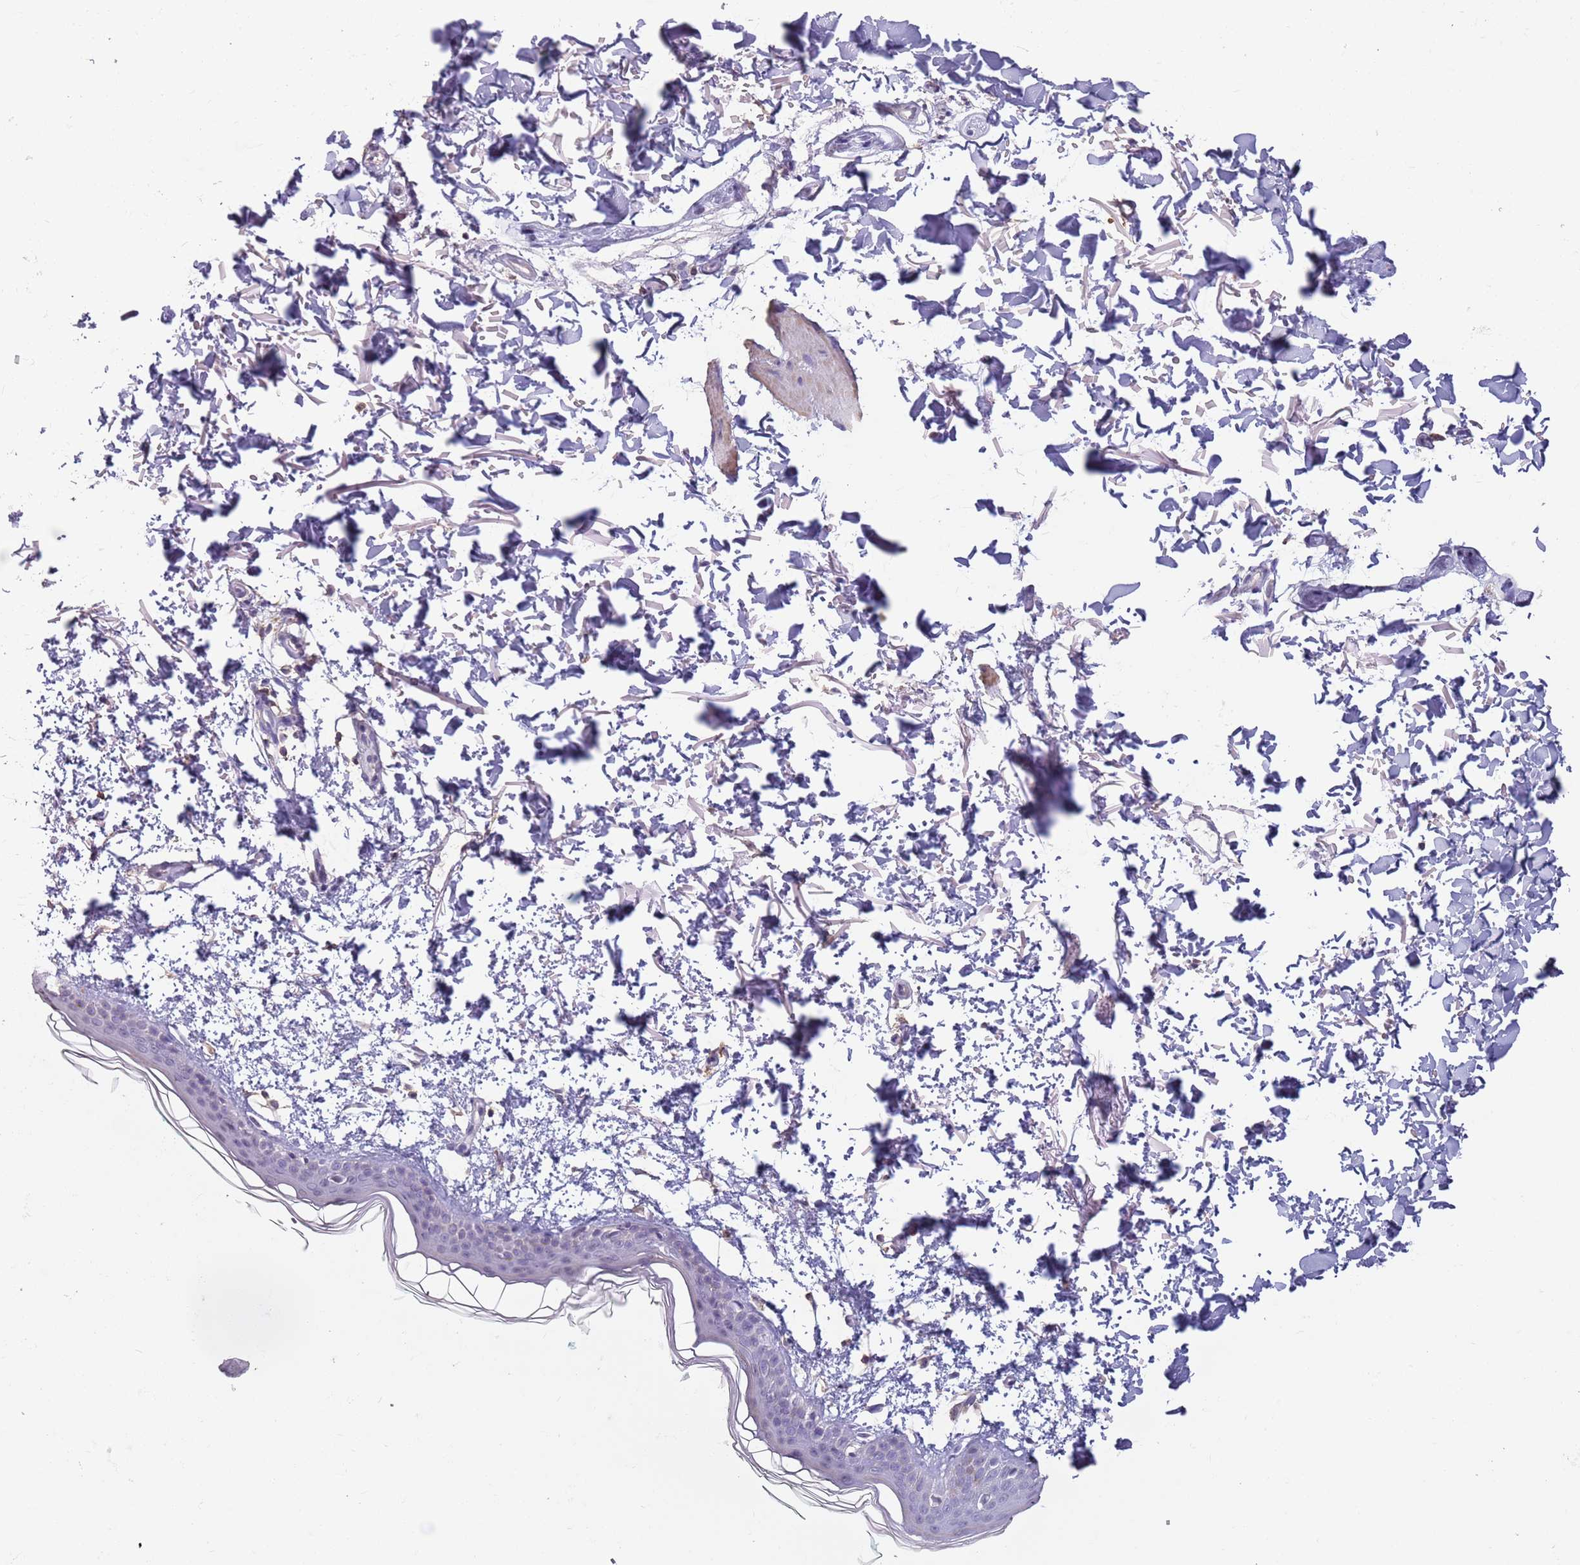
{"staining": {"intensity": "negative", "quantity": "none", "location": "none"}, "tissue": "skin", "cell_type": "Fibroblasts", "image_type": "normal", "snomed": [{"axis": "morphology", "description": "Normal tissue, NOS"}, {"axis": "topography", "description": "Skin"}], "caption": "IHC photomicrograph of benign skin stained for a protein (brown), which displays no positivity in fibroblasts.", "gene": "SUN5", "patient": {"sex": "male", "age": 66}}